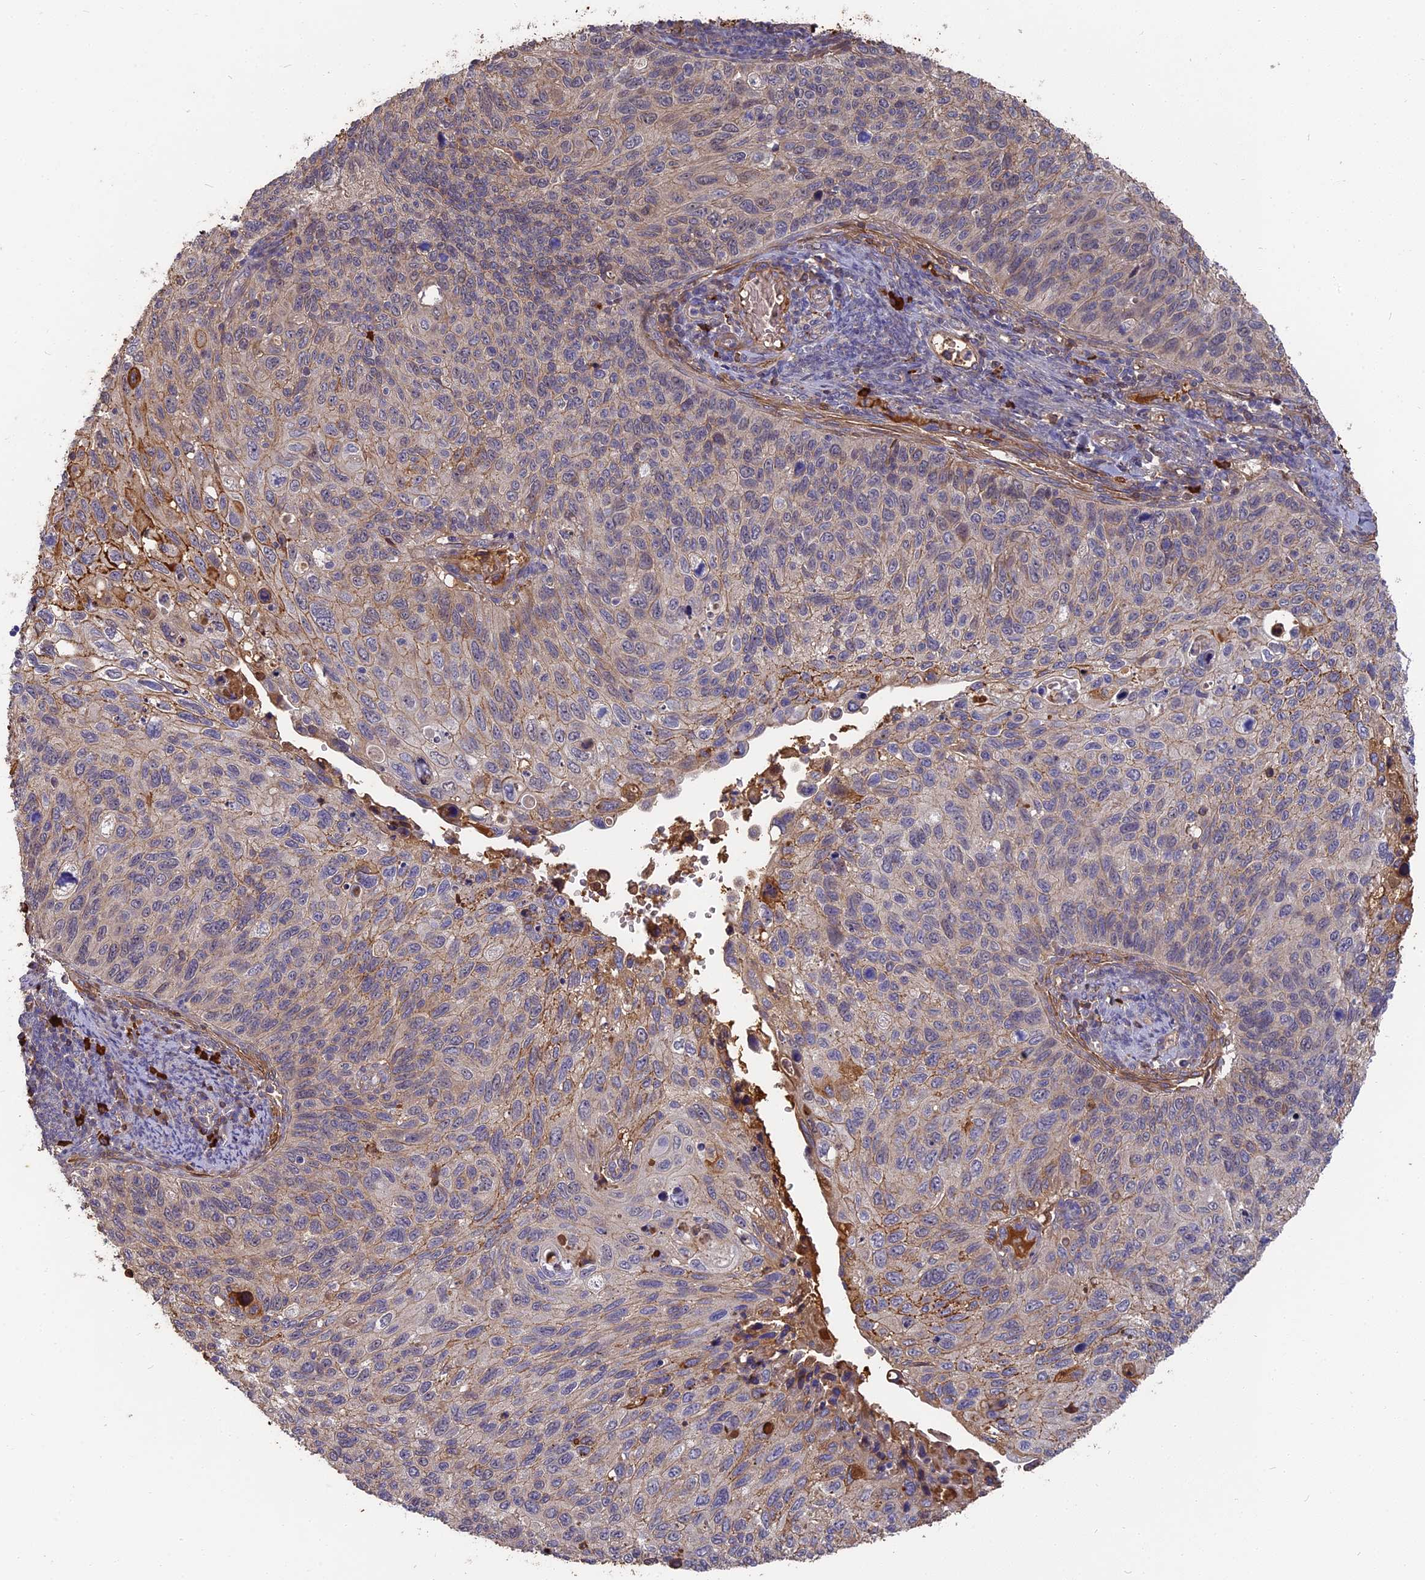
{"staining": {"intensity": "moderate", "quantity": "<25%", "location": "cytoplasmic/membranous"}, "tissue": "cervical cancer", "cell_type": "Tumor cells", "image_type": "cancer", "snomed": [{"axis": "morphology", "description": "Squamous cell carcinoma, NOS"}, {"axis": "topography", "description": "Cervix"}], "caption": "A brown stain shows moderate cytoplasmic/membranous positivity of a protein in cervical squamous cell carcinoma tumor cells.", "gene": "ERMAP", "patient": {"sex": "female", "age": 70}}